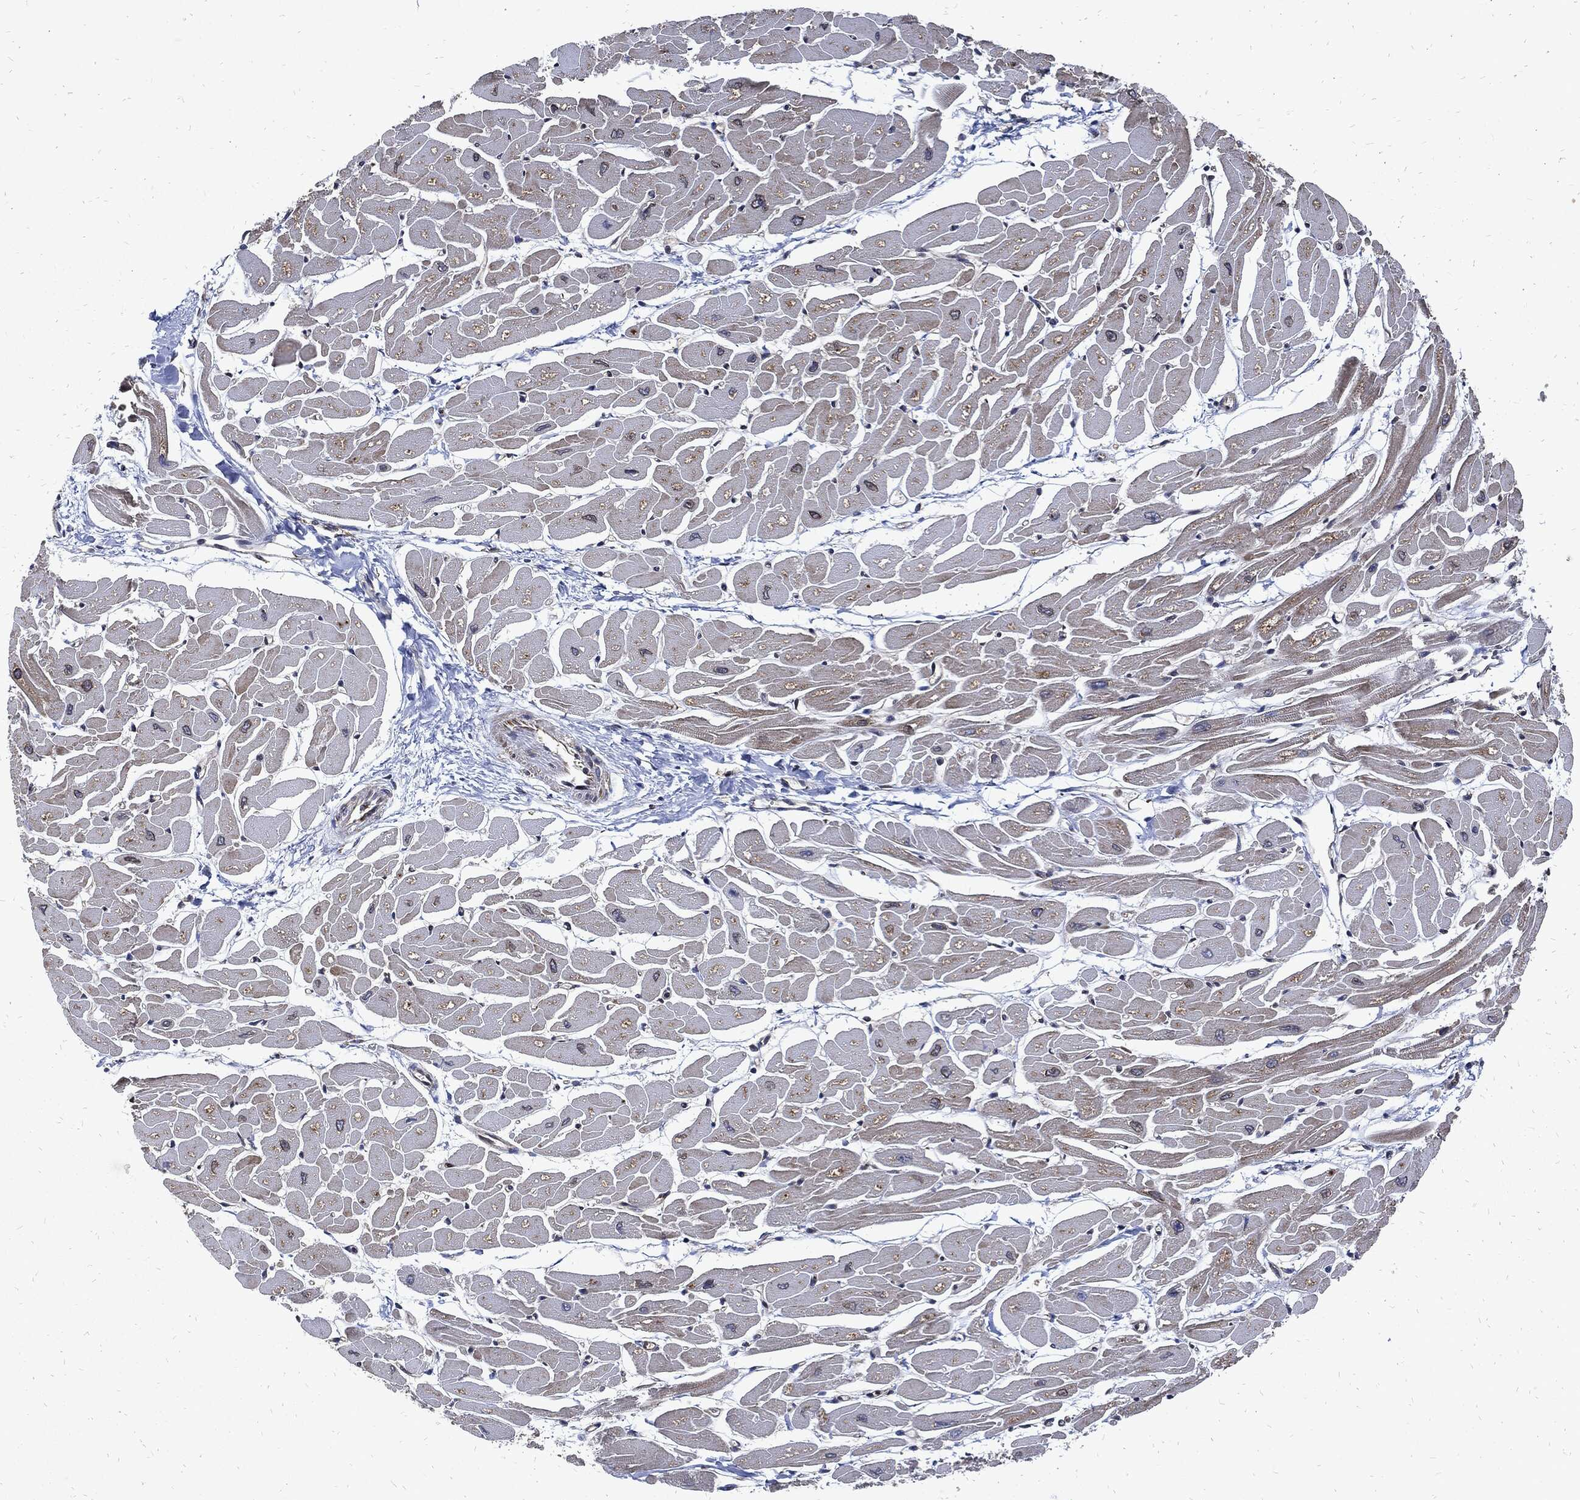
{"staining": {"intensity": "weak", "quantity": "25%-75%", "location": "cytoplasmic/membranous"}, "tissue": "heart muscle", "cell_type": "Cardiomyocytes", "image_type": "normal", "snomed": [{"axis": "morphology", "description": "Normal tissue, NOS"}, {"axis": "topography", "description": "Heart"}], "caption": "Protein expression analysis of normal human heart muscle reveals weak cytoplasmic/membranous staining in approximately 25%-75% of cardiomyocytes. Using DAB (brown) and hematoxylin (blue) stains, captured at high magnification using brightfield microscopy.", "gene": "DCTN1", "patient": {"sex": "male", "age": 57}}